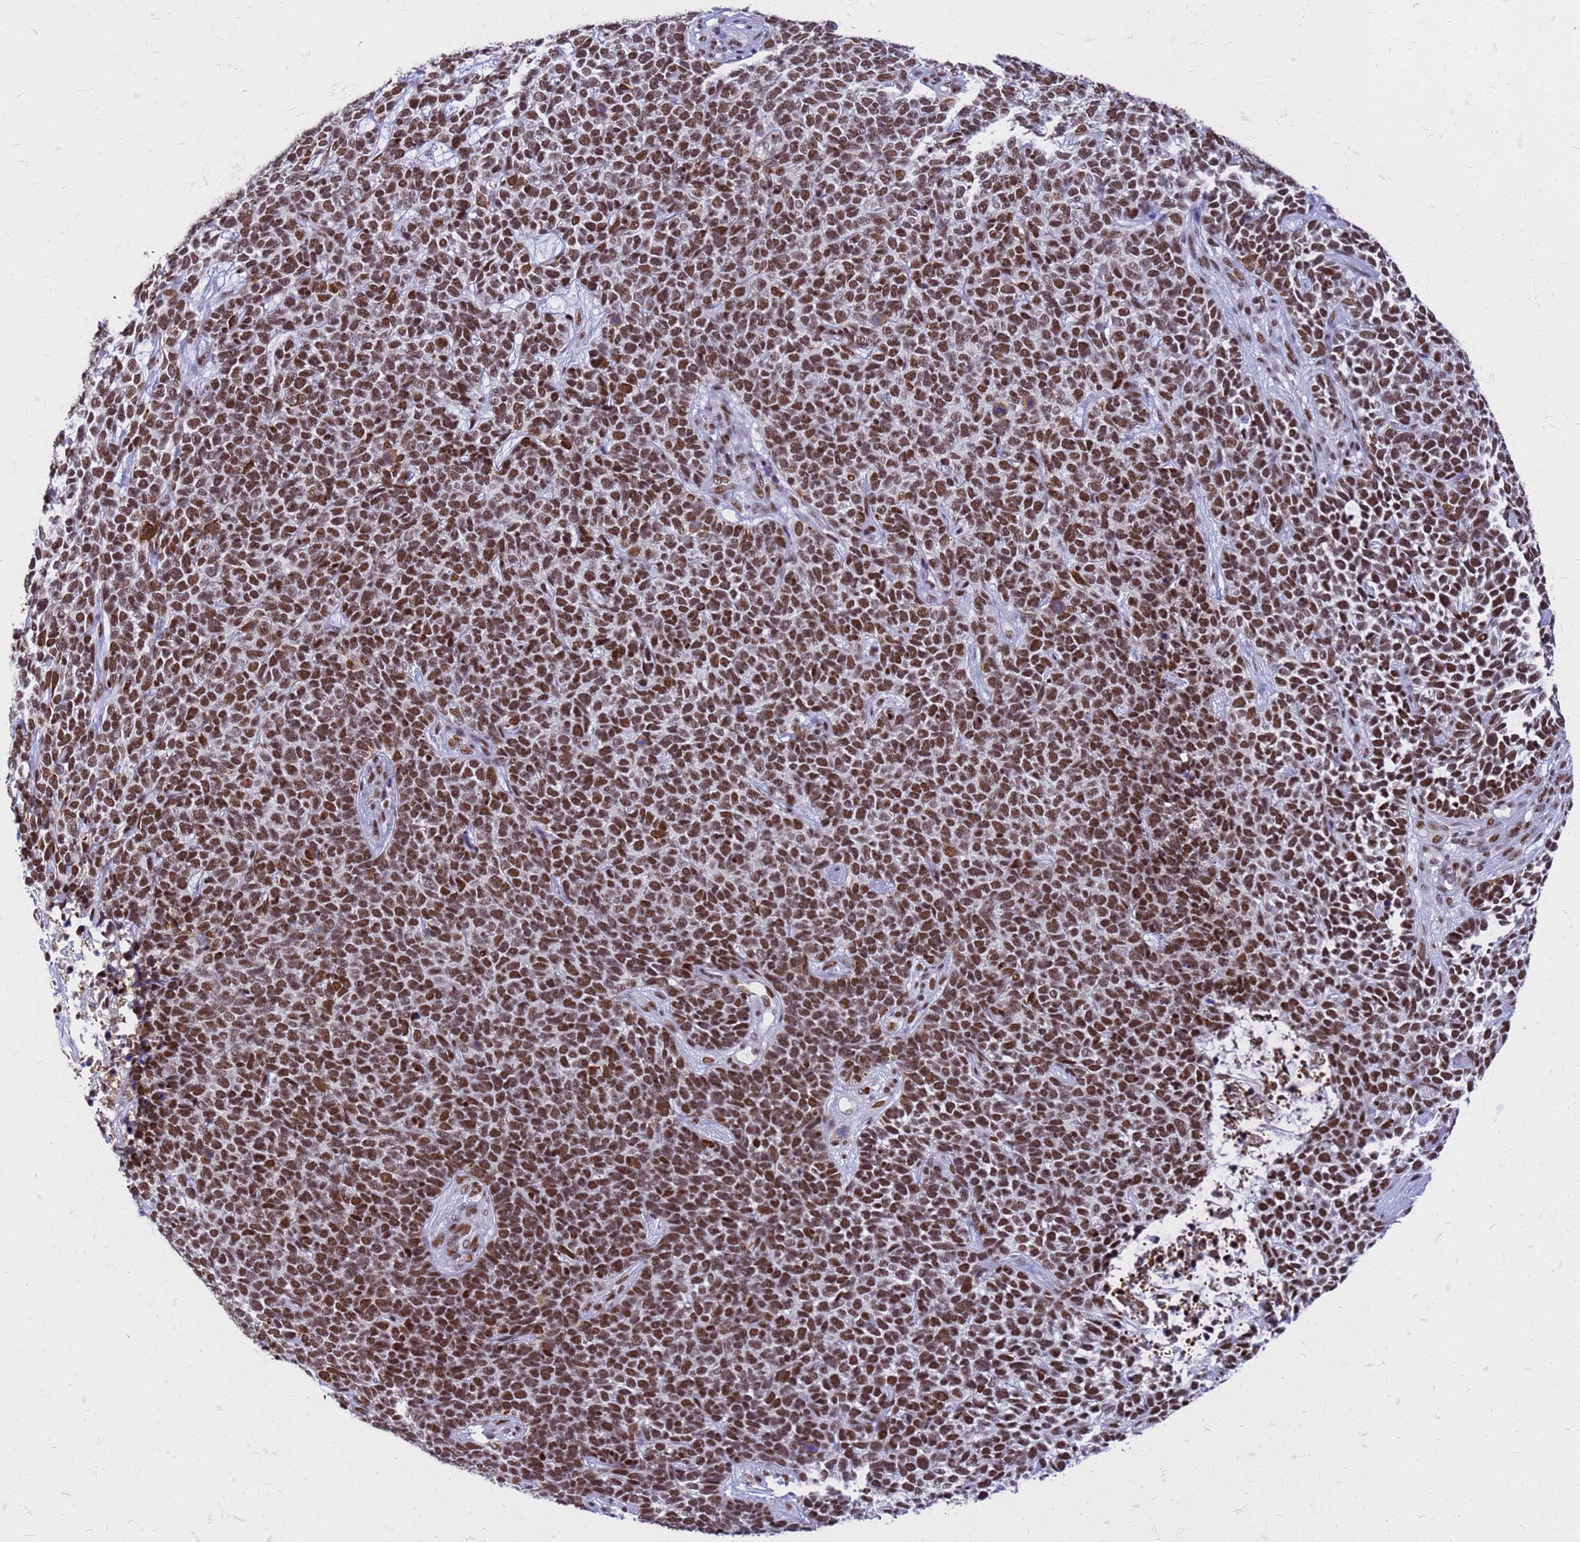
{"staining": {"intensity": "strong", "quantity": ">75%", "location": "nuclear"}, "tissue": "skin cancer", "cell_type": "Tumor cells", "image_type": "cancer", "snomed": [{"axis": "morphology", "description": "Basal cell carcinoma"}, {"axis": "topography", "description": "Skin"}], "caption": "DAB (3,3'-diaminobenzidine) immunohistochemical staining of skin cancer displays strong nuclear protein expression in approximately >75% of tumor cells.", "gene": "SART3", "patient": {"sex": "female", "age": 84}}